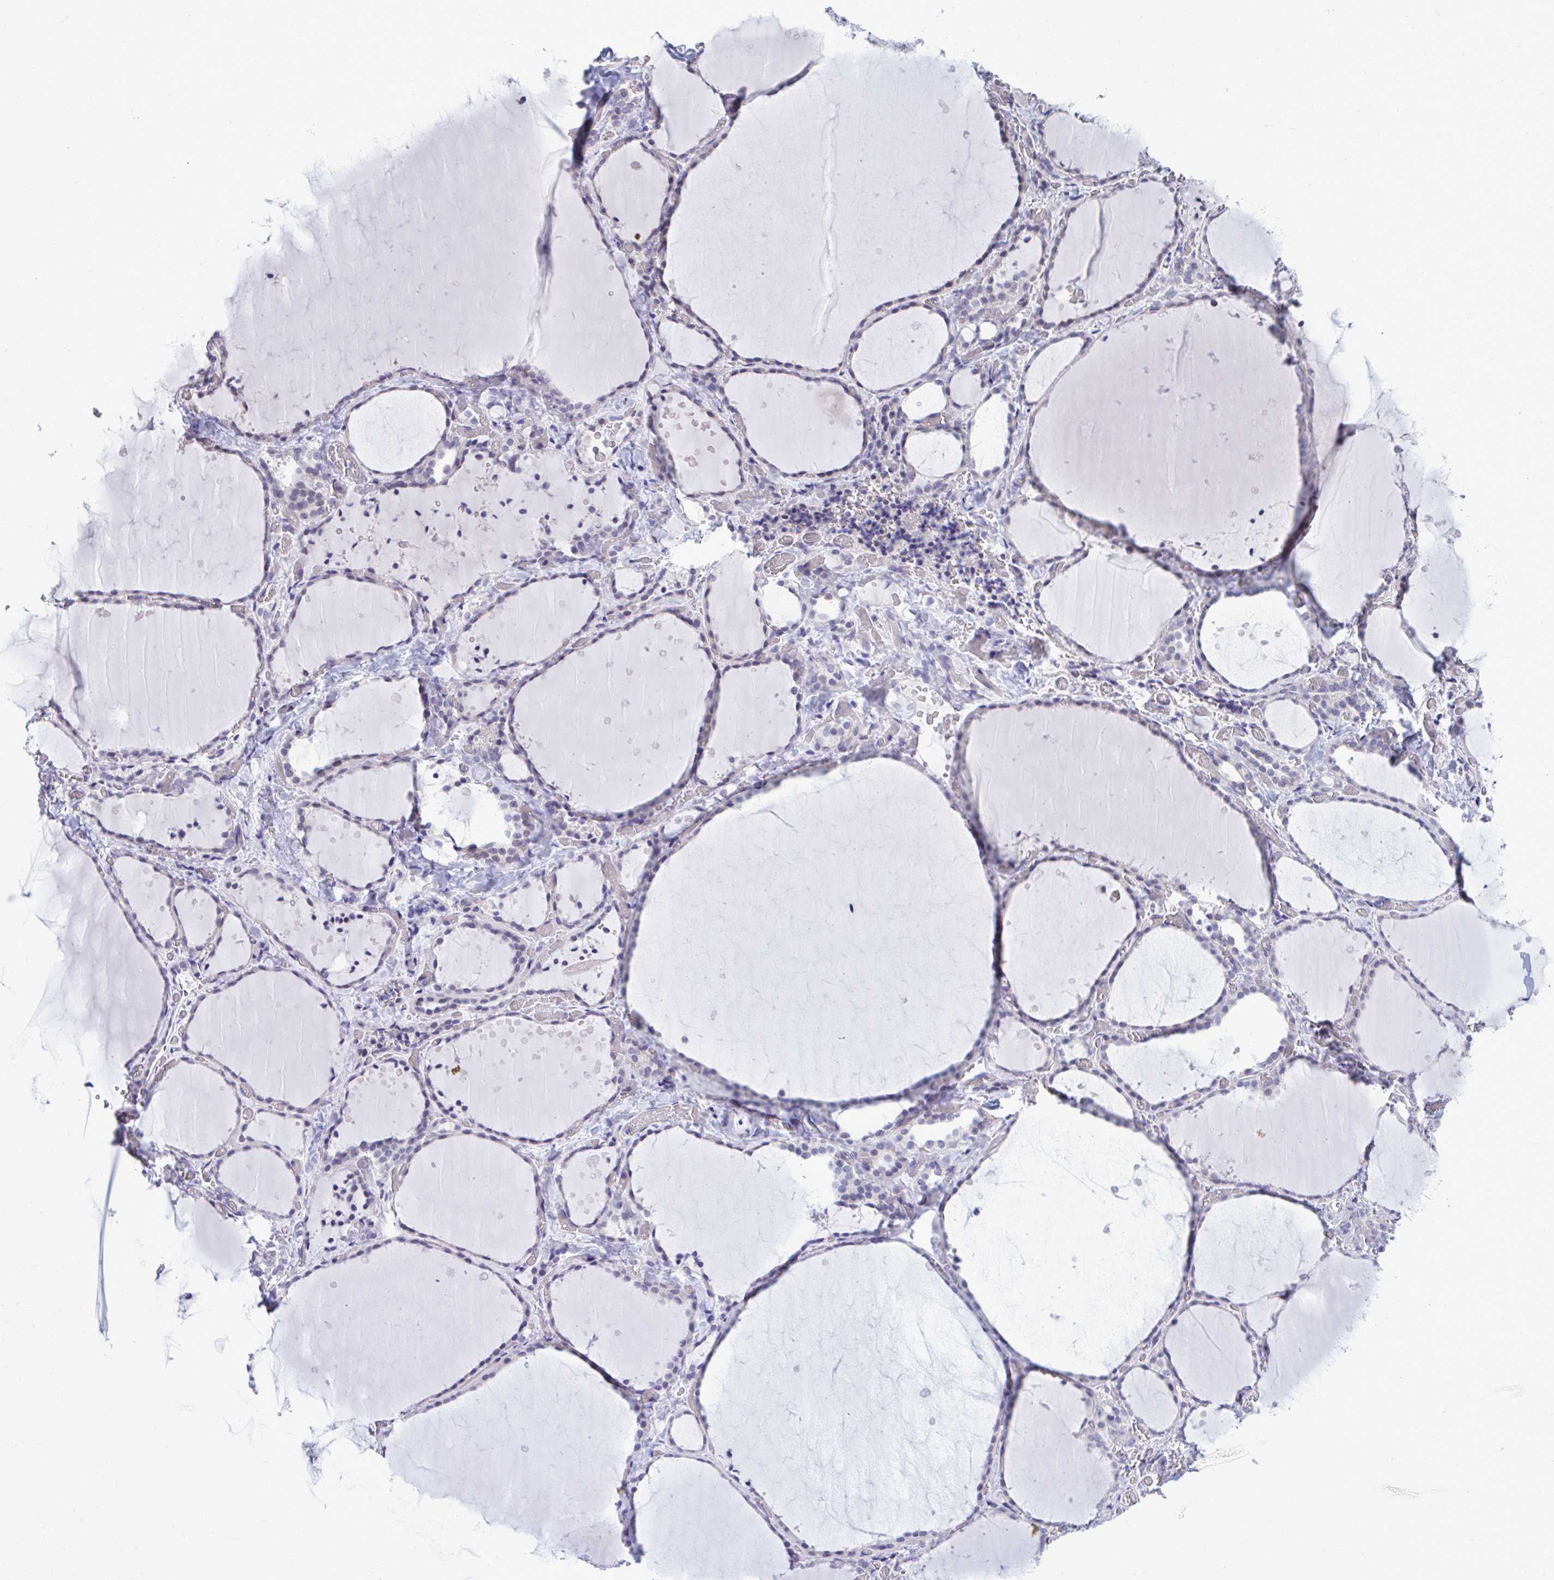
{"staining": {"intensity": "negative", "quantity": "none", "location": "none"}, "tissue": "thyroid gland", "cell_type": "Glandular cells", "image_type": "normal", "snomed": [{"axis": "morphology", "description": "Normal tissue, NOS"}, {"axis": "topography", "description": "Thyroid gland"}], "caption": "Immunohistochemical staining of benign human thyroid gland reveals no significant staining in glandular cells. (Immunohistochemistry, brightfield microscopy, high magnification).", "gene": "PIGK", "patient": {"sex": "female", "age": 36}}